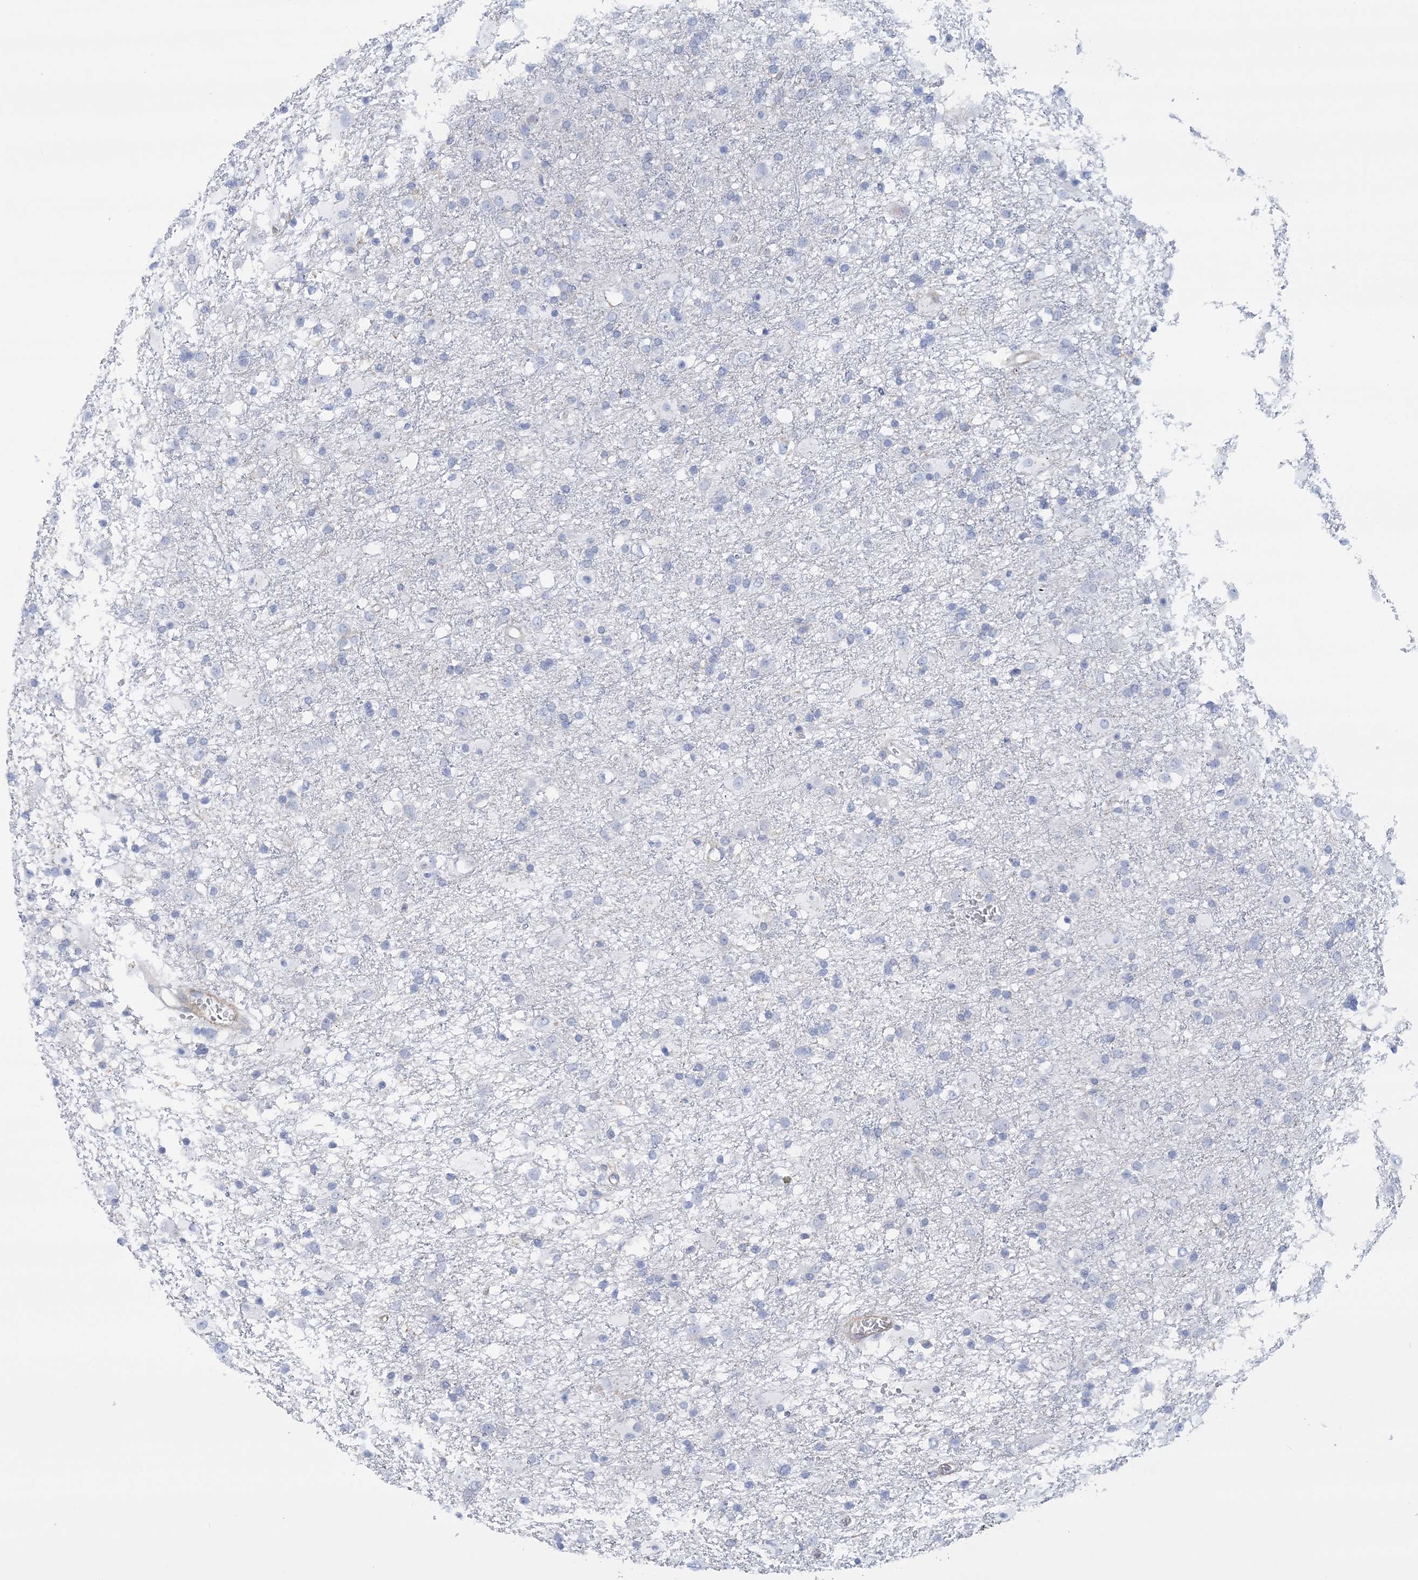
{"staining": {"intensity": "negative", "quantity": "none", "location": "none"}, "tissue": "glioma", "cell_type": "Tumor cells", "image_type": "cancer", "snomed": [{"axis": "morphology", "description": "Glioma, malignant, Low grade"}, {"axis": "topography", "description": "Brain"}], "caption": "Micrograph shows no protein staining in tumor cells of glioma tissue.", "gene": "C11orf21", "patient": {"sex": "male", "age": 65}}